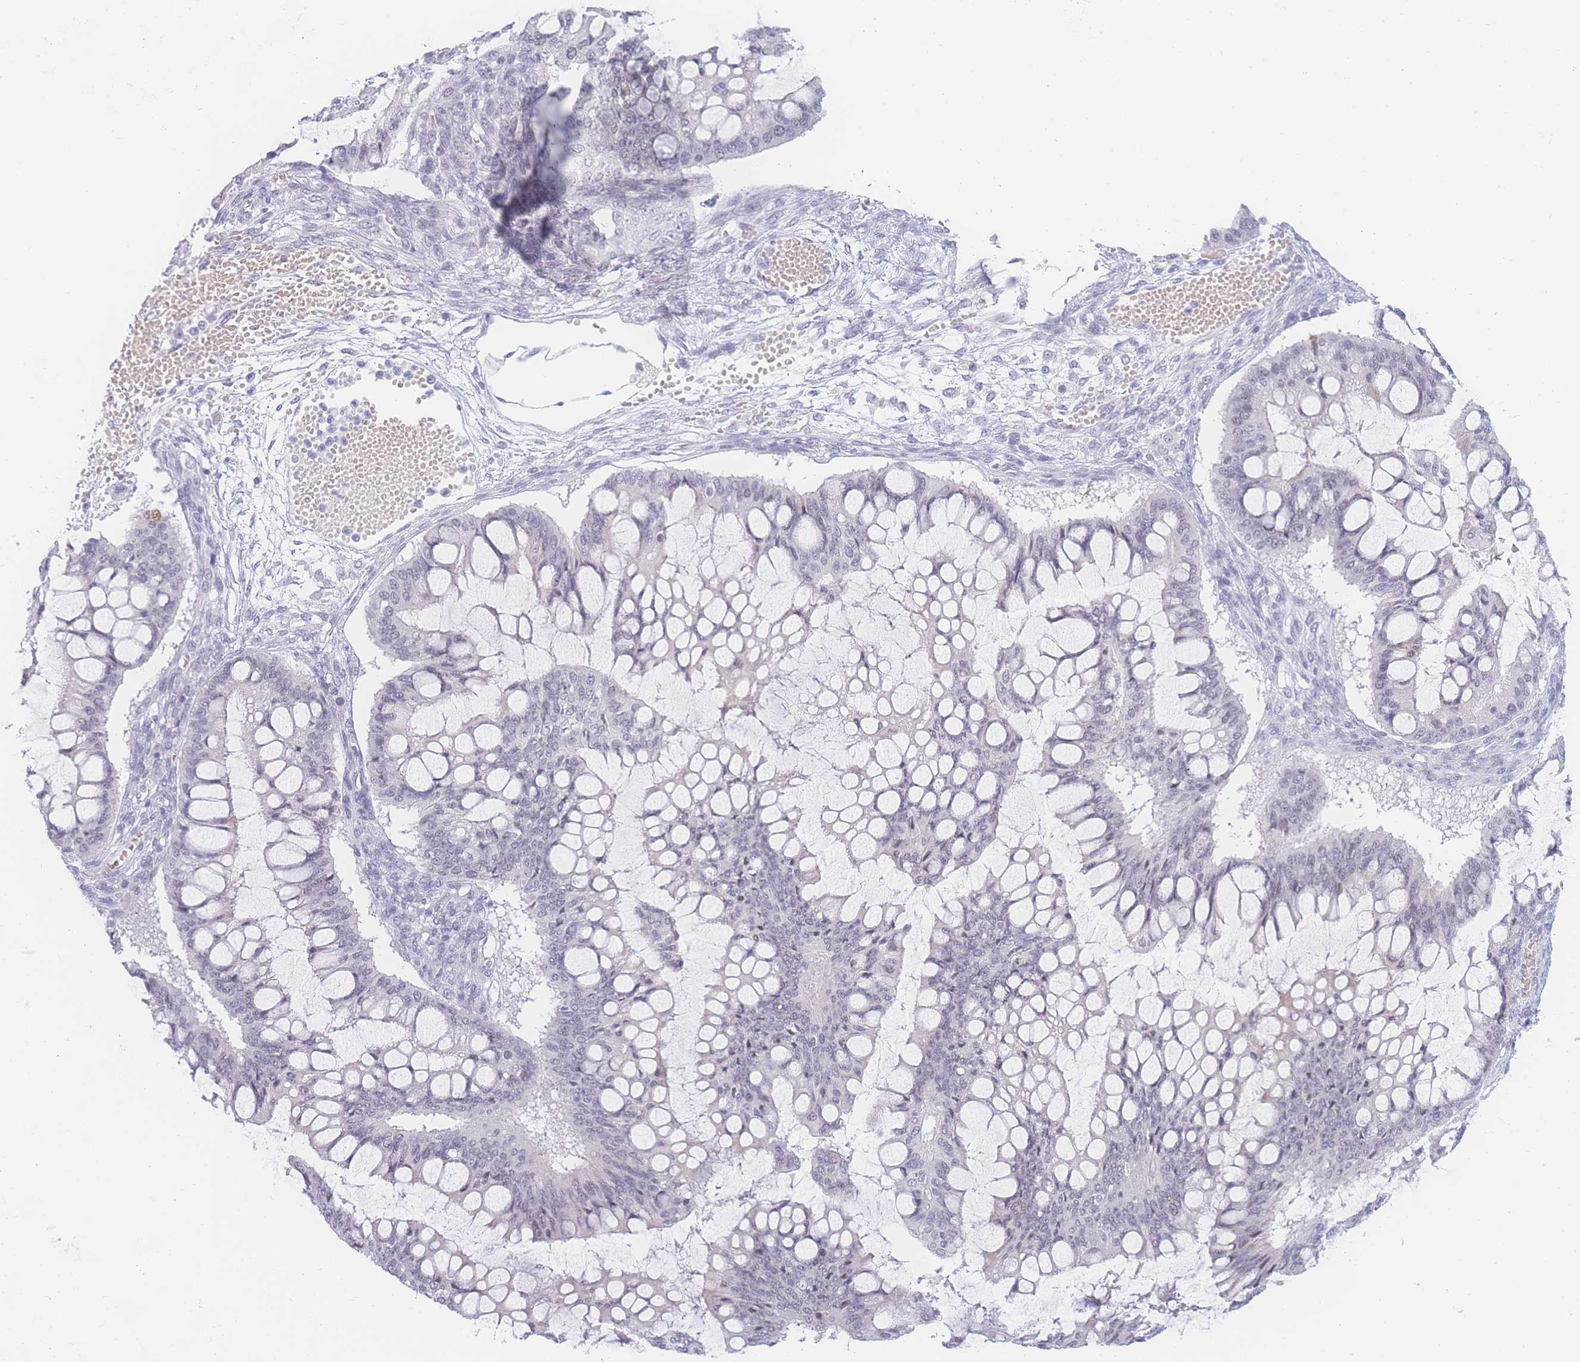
{"staining": {"intensity": "negative", "quantity": "none", "location": "none"}, "tissue": "ovarian cancer", "cell_type": "Tumor cells", "image_type": "cancer", "snomed": [{"axis": "morphology", "description": "Cystadenocarcinoma, mucinous, NOS"}, {"axis": "topography", "description": "Ovary"}], "caption": "IHC image of human ovarian cancer stained for a protein (brown), which demonstrates no positivity in tumor cells.", "gene": "PRSS22", "patient": {"sex": "female", "age": 73}}